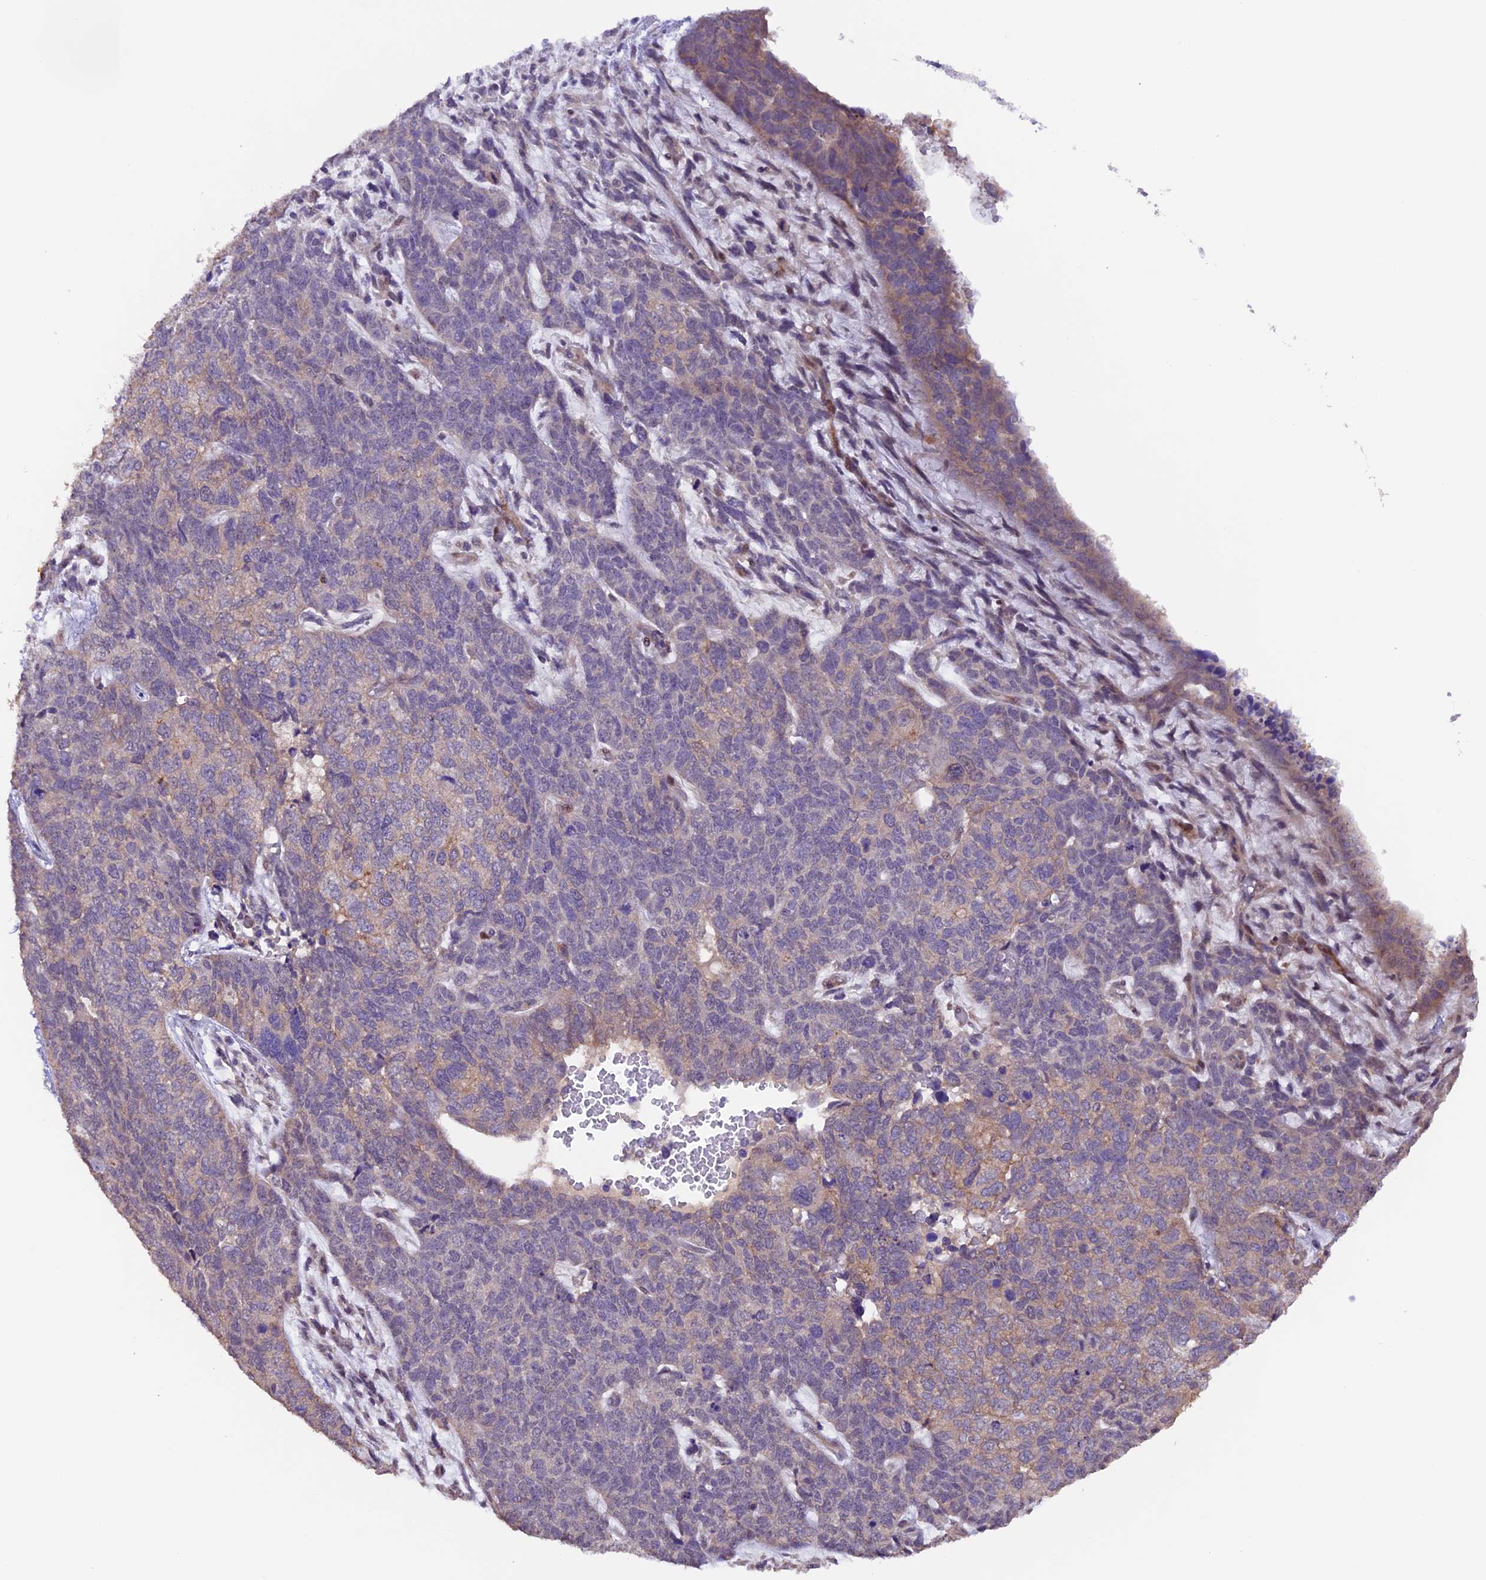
{"staining": {"intensity": "weak", "quantity": "<25%", "location": "cytoplasmic/membranous"}, "tissue": "cervical cancer", "cell_type": "Tumor cells", "image_type": "cancer", "snomed": [{"axis": "morphology", "description": "Squamous cell carcinoma, NOS"}, {"axis": "topography", "description": "Cervix"}], "caption": "Tumor cells show no significant protein expression in cervical cancer.", "gene": "NCK2", "patient": {"sex": "female", "age": 63}}